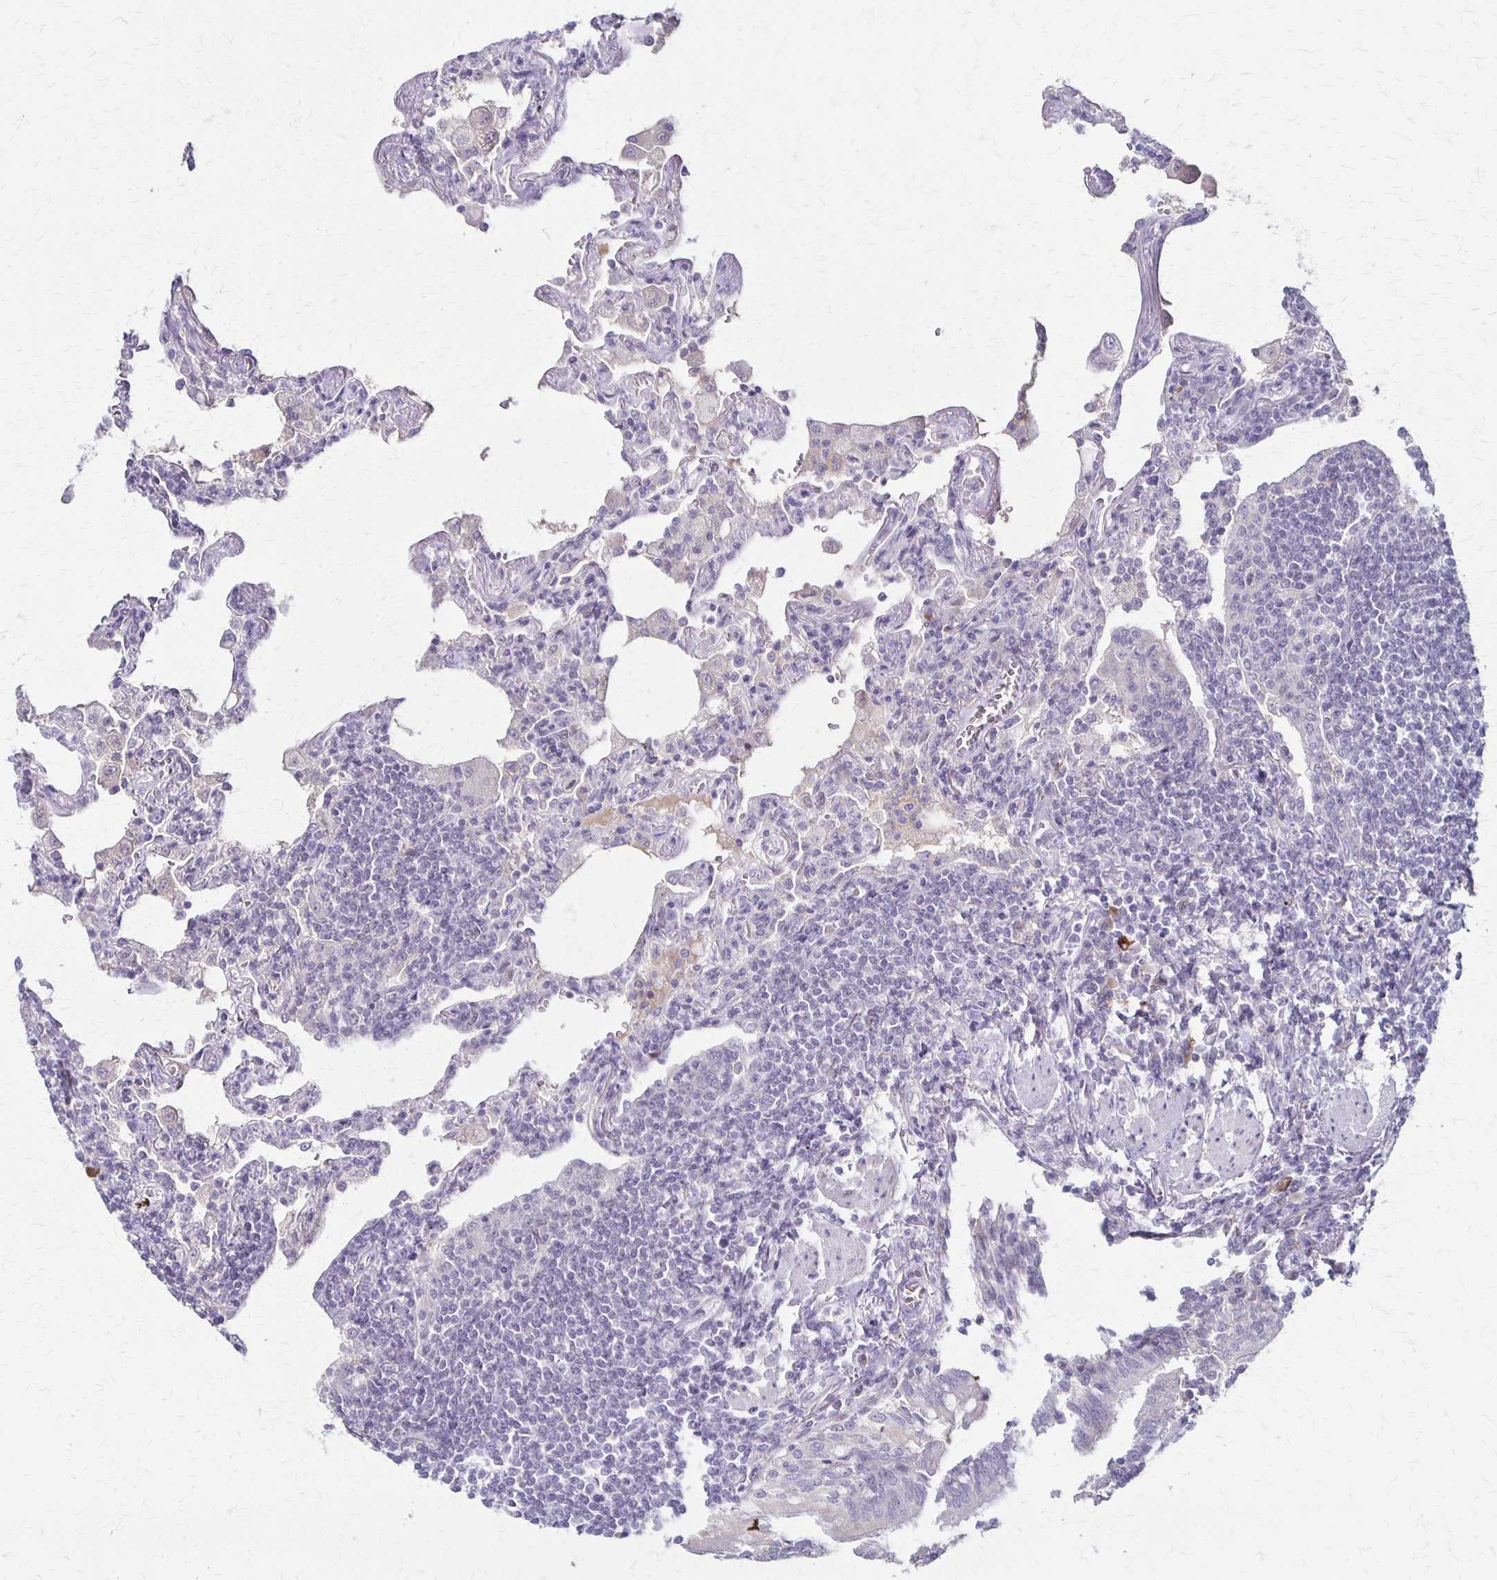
{"staining": {"intensity": "negative", "quantity": "none", "location": "none"}, "tissue": "lymphoma", "cell_type": "Tumor cells", "image_type": "cancer", "snomed": [{"axis": "morphology", "description": "Malignant lymphoma, non-Hodgkin's type, Low grade"}, {"axis": "topography", "description": "Lung"}], "caption": "Lymphoma was stained to show a protein in brown. There is no significant positivity in tumor cells.", "gene": "SLC35E2B", "patient": {"sex": "female", "age": 71}}